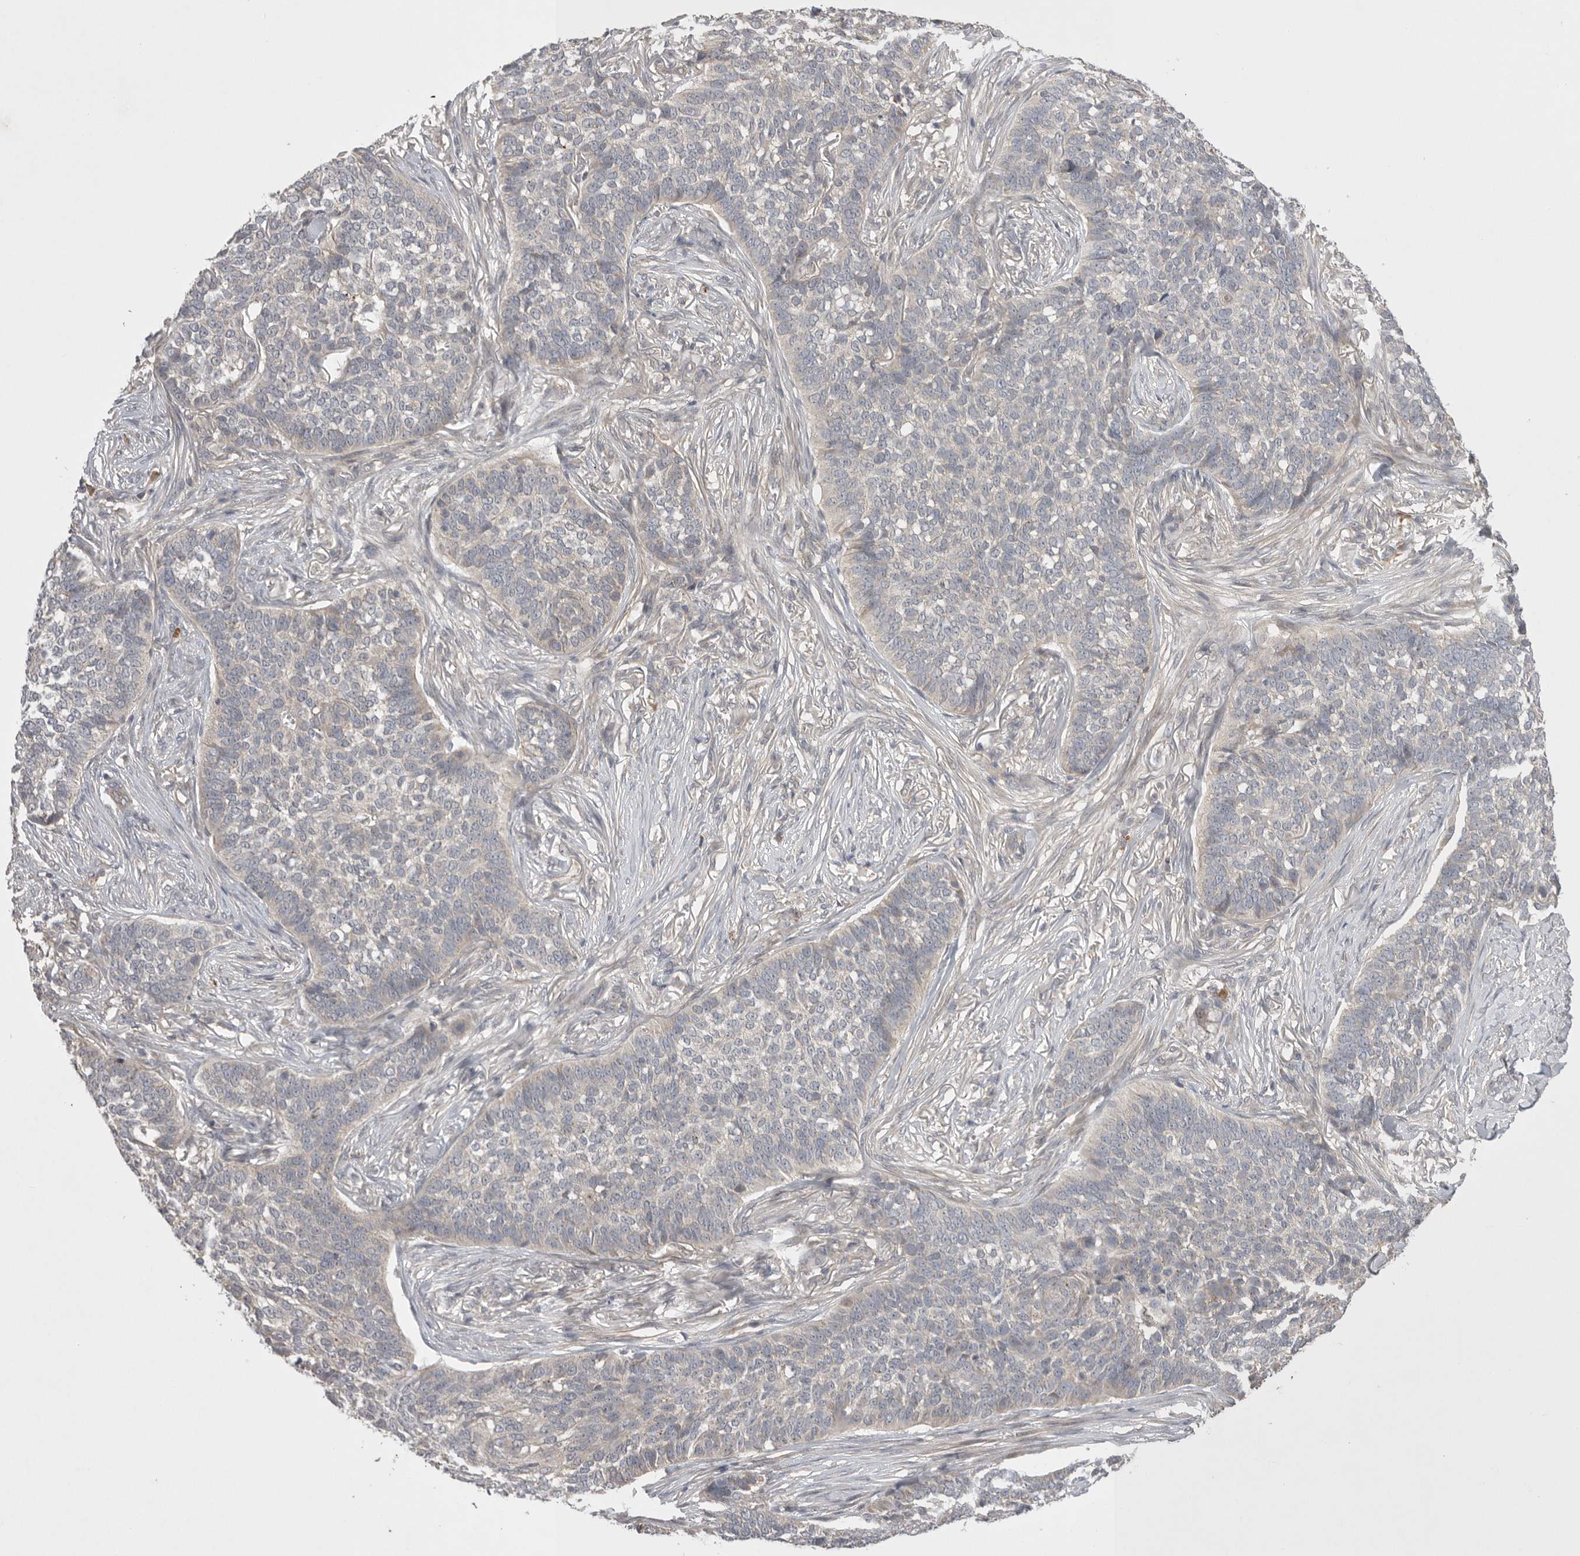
{"staining": {"intensity": "negative", "quantity": "none", "location": "none"}, "tissue": "skin cancer", "cell_type": "Tumor cells", "image_type": "cancer", "snomed": [{"axis": "morphology", "description": "Basal cell carcinoma"}, {"axis": "topography", "description": "Skin"}], "caption": "This histopathology image is of basal cell carcinoma (skin) stained with immunohistochemistry to label a protein in brown with the nuclei are counter-stained blue. There is no positivity in tumor cells. (Immunohistochemistry, brightfield microscopy, high magnification).", "gene": "NRCAM", "patient": {"sex": "male", "age": 85}}